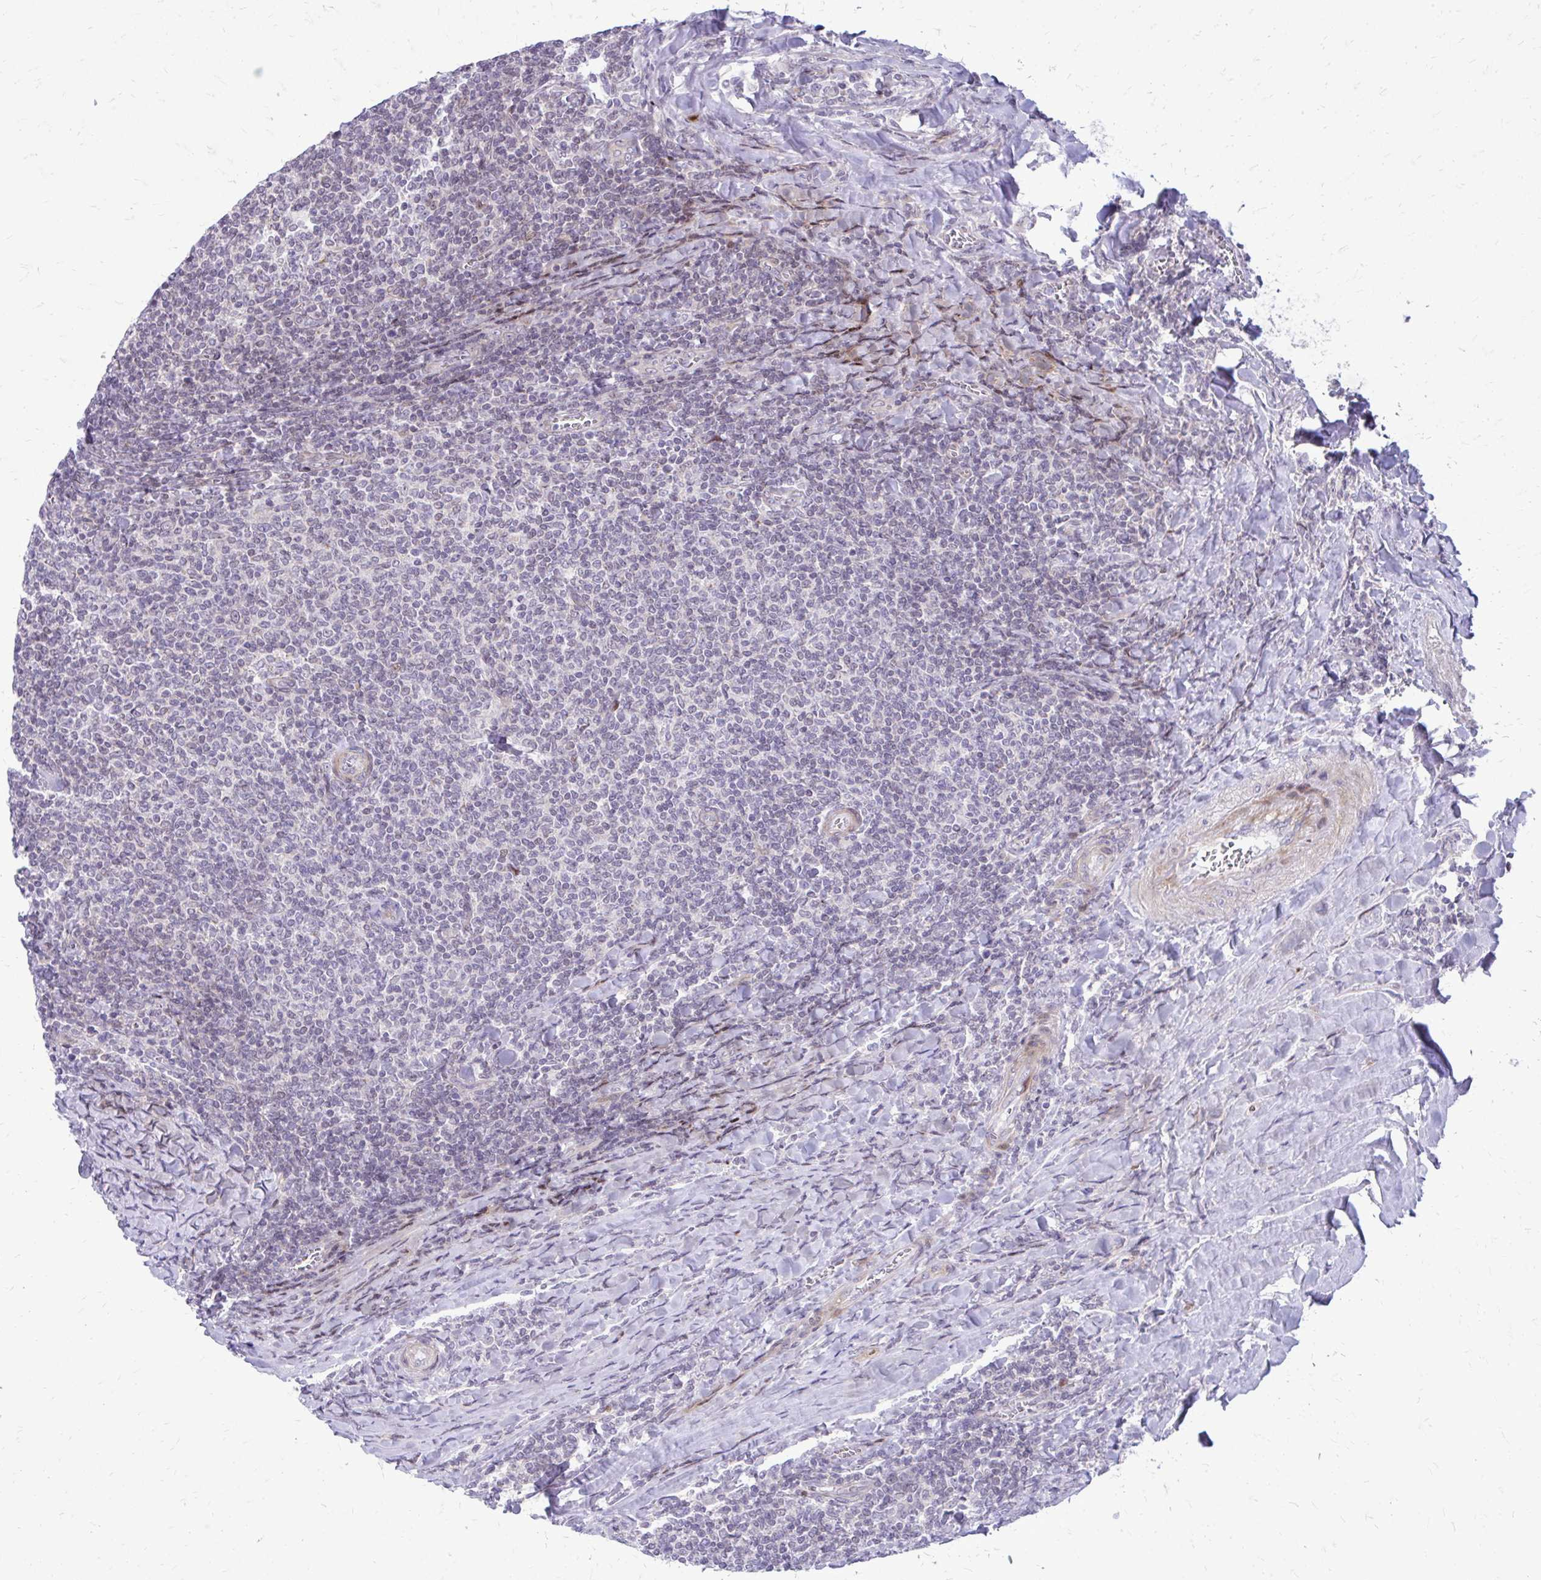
{"staining": {"intensity": "negative", "quantity": "none", "location": "none"}, "tissue": "lymphoma", "cell_type": "Tumor cells", "image_type": "cancer", "snomed": [{"axis": "morphology", "description": "Malignant lymphoma, non-Hodgkin's type, Low grade"}, {"axis": "topography", "description": "Lymph node"}], "caption": "Tumor cells are negative for protein expression in human lymphoma.", "gene": "PPDPFL", "patient": {"sex": "male", "age": 52}}